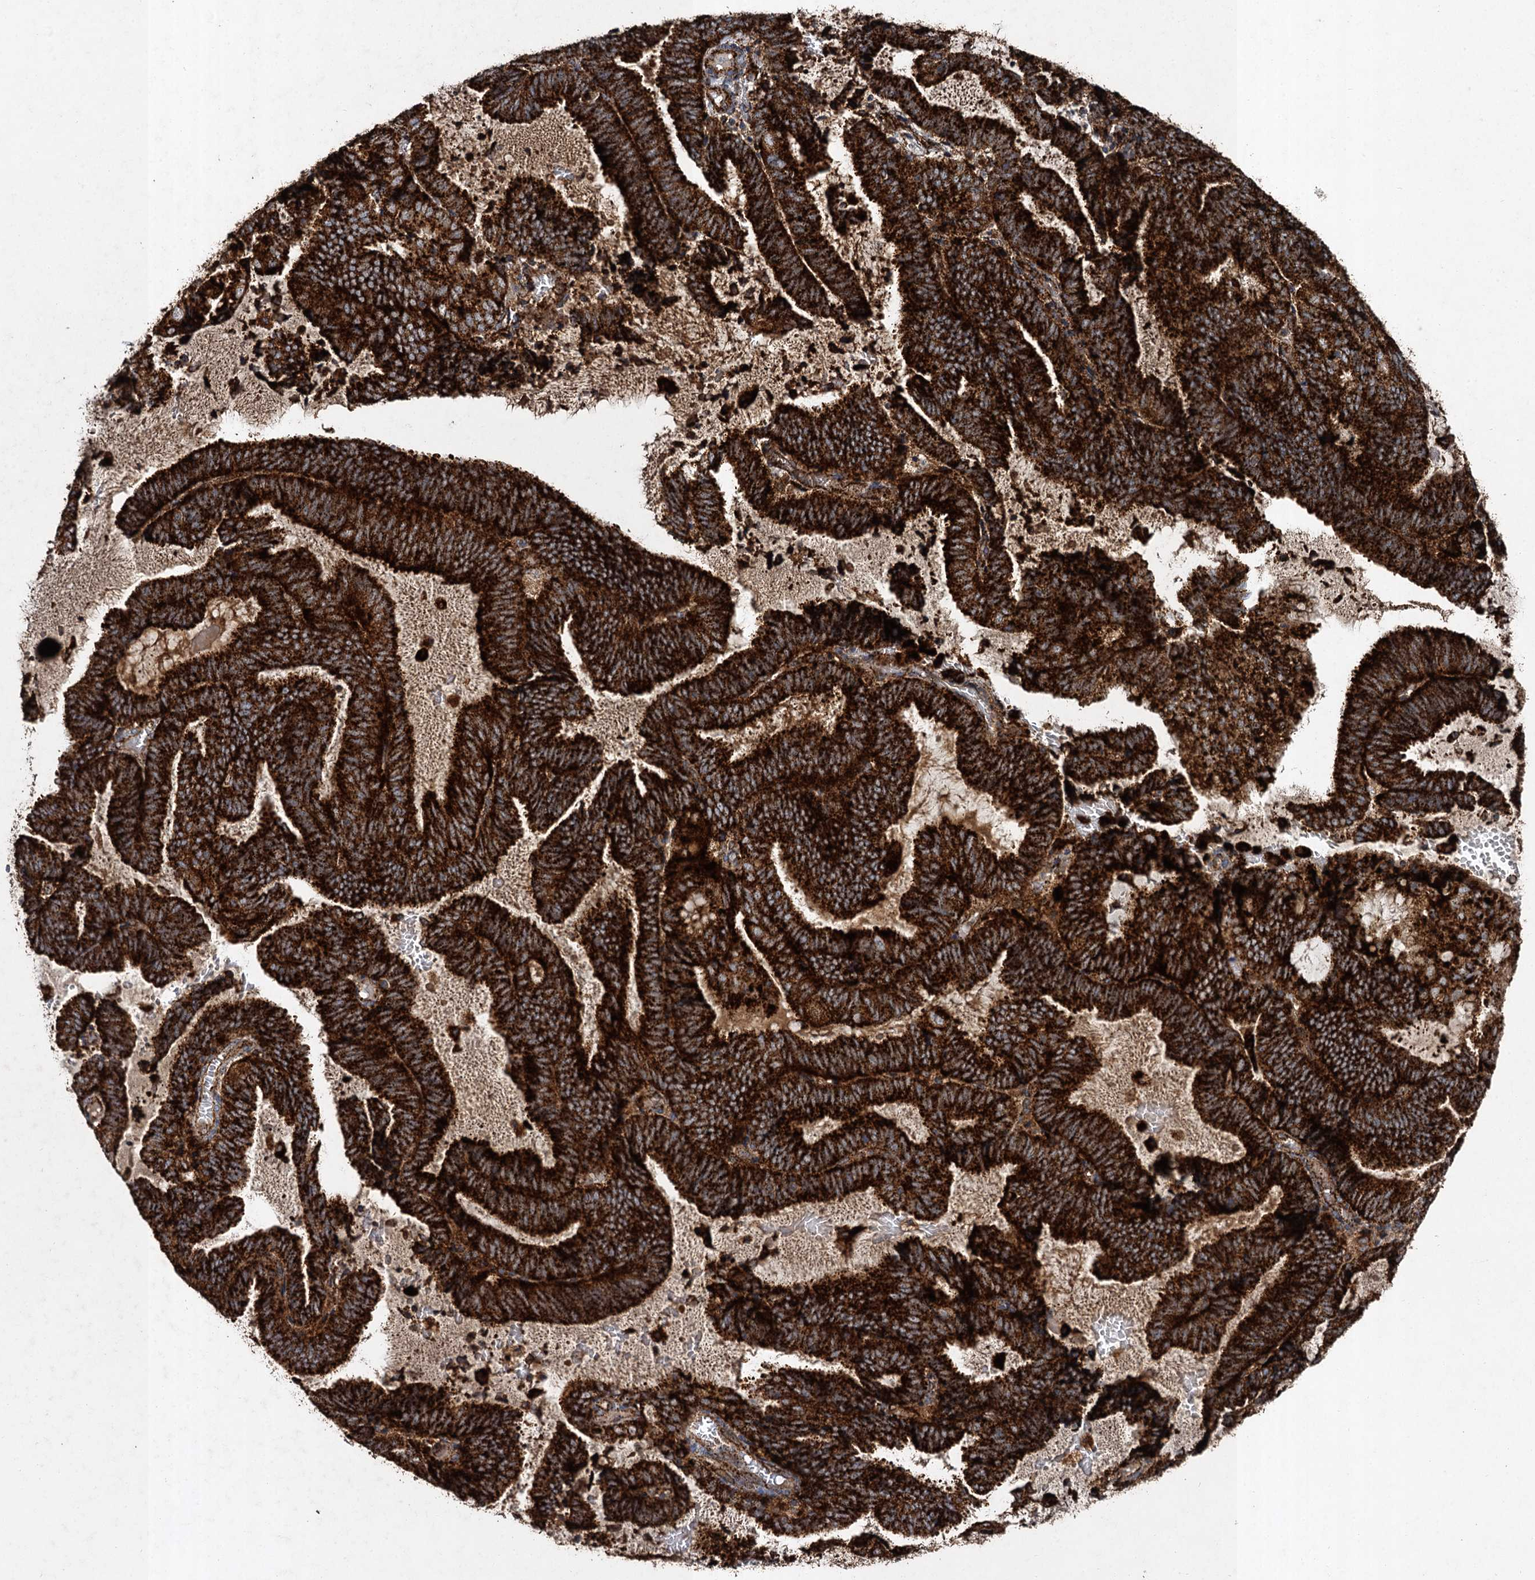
{"staining": {"intensity": "strong", "quantity": ">75%", "location": "cytoplasmic/membranous"}, "tissue": "endometrial cancer", "cell_type": "Tumor cells", "image_type": "cancer", "snomed": [{"axis": "morphology", "description": "Adenocarcinoma, NOS"}, {"axis": "topography", "description": "Endometrium"}], "caption": "The photomicrograph demonstrates a brown stain indicating the presence of a protein in the cytoplasmic/membranous of tumor cells in adenocarcinoma (endometrial).", "gene": "GBA1", "patient": {"sex": "female", "age": 81}}